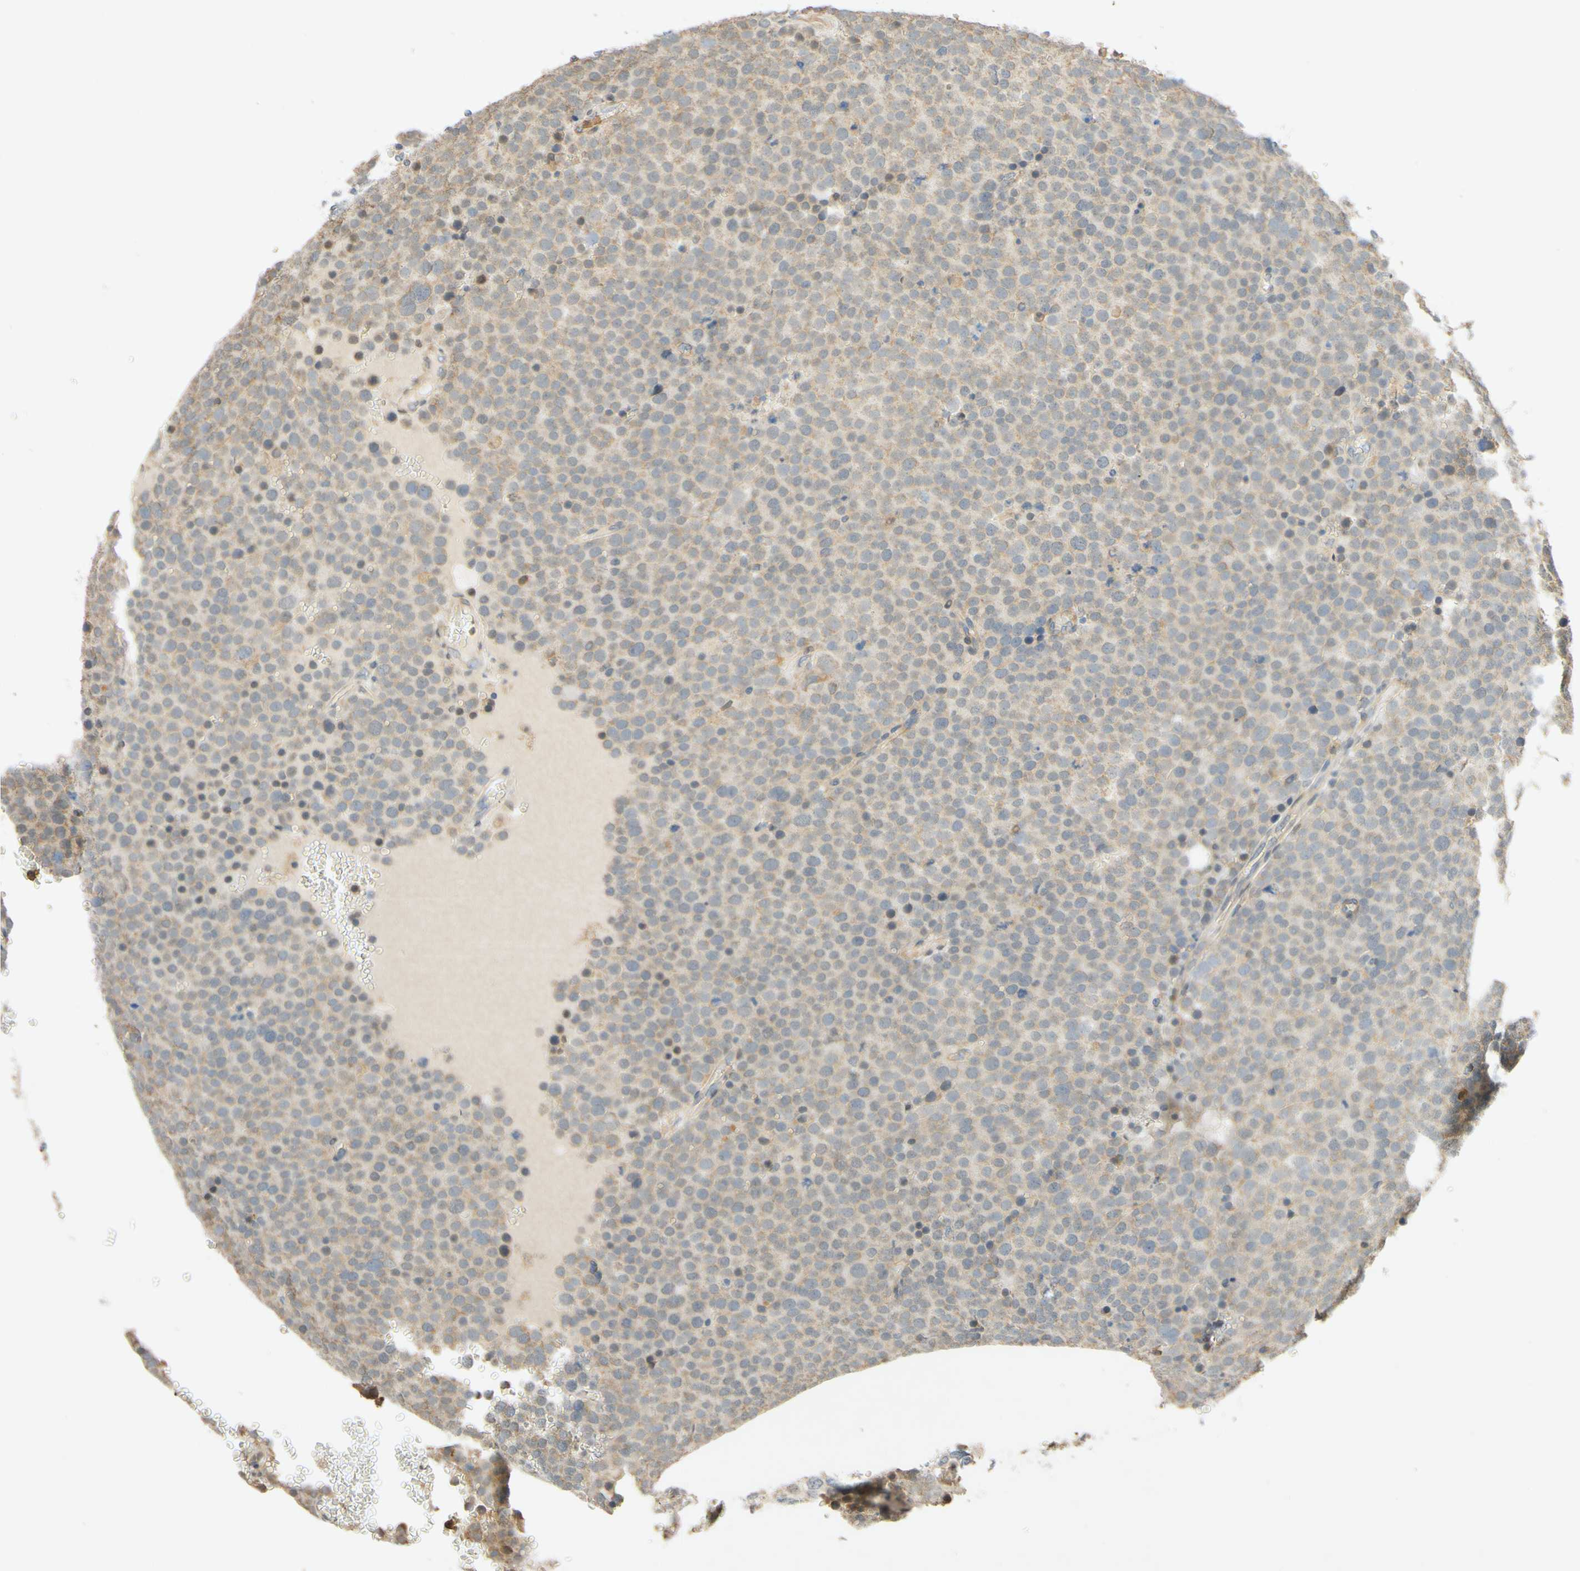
{"staining": {"intensity": "weak", "quantity": ">75%", "location": "cytoplasmic/membranous"}, "tissue": "testis cancer", "cell_type": "Tumor cells", "image_type": "cancer", "snomed": [{"axis": "morphology", "description": "Seminoma, NOS"}, {"axis": "topography", "description": "Testis"}], "caption": "IHC image of human testis cancer stained for a protein (brown), which demonstrates low levels of weak cytoplasmic/membranous staining in approximately >75% of tumor cells.", "gene": "GATA1", "patient": {"sex": "male", "age": 71}}